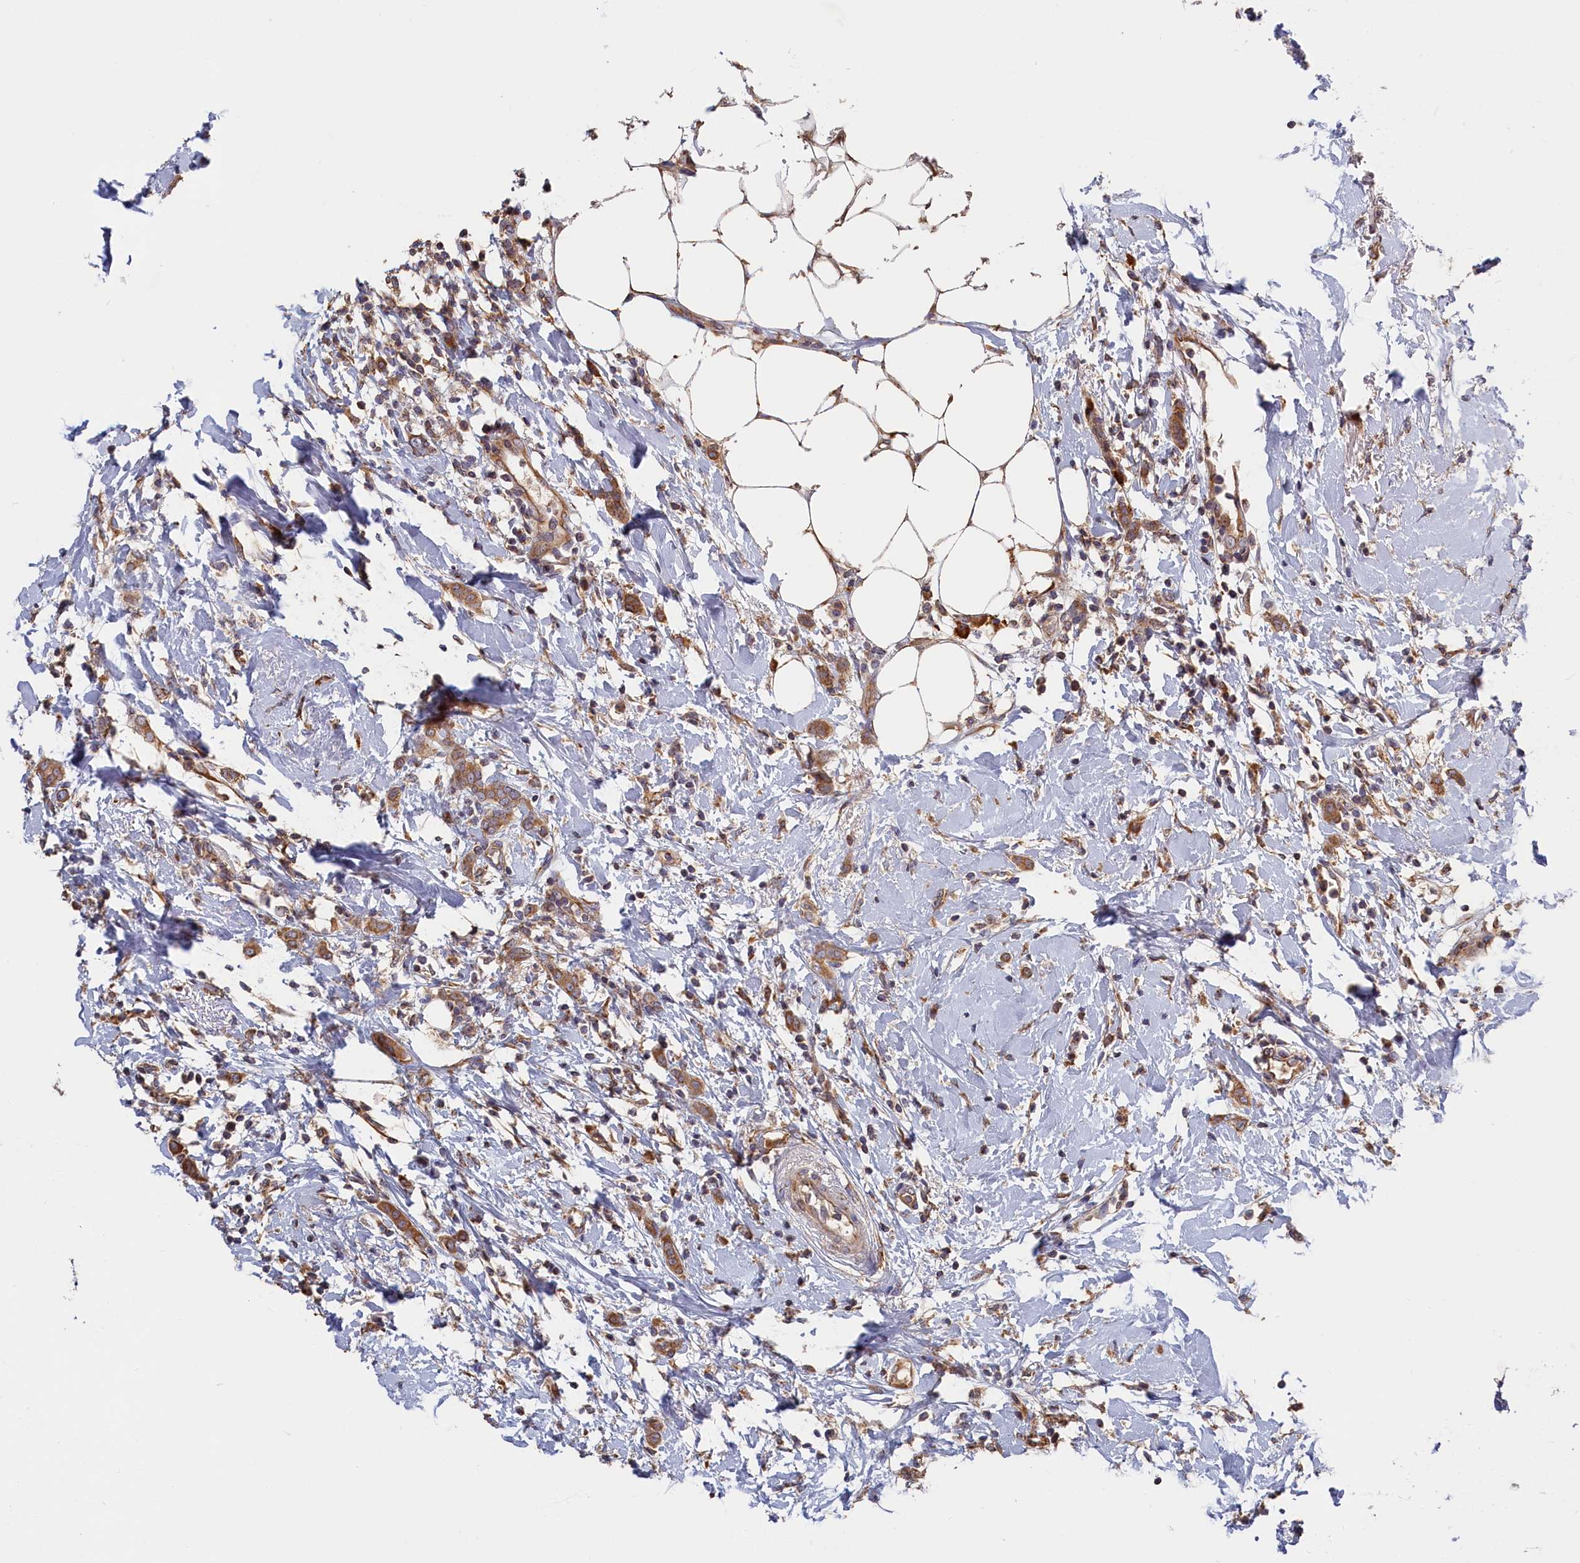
{"staining": {"intensity": "moderate", "quantity": ">75%", "location": "cytoplasmic/membranous"}, "tissue": "breast cancer", "cell_type": "Tumor cells", "image_type": "cancer", "snomed": [{"axis": "morphology", "description": "Duct carcinoma"}, {"axis": "topography", "description": "Breast"}], "caption": "An image of human breast cancer (invasive ductal carcinoma) stained for a protein shows moderate cytoplasmic/membranous brown staining in tumor cells.", "gene": "CEP44", "patient": {"sex": "female", "age": 72}}